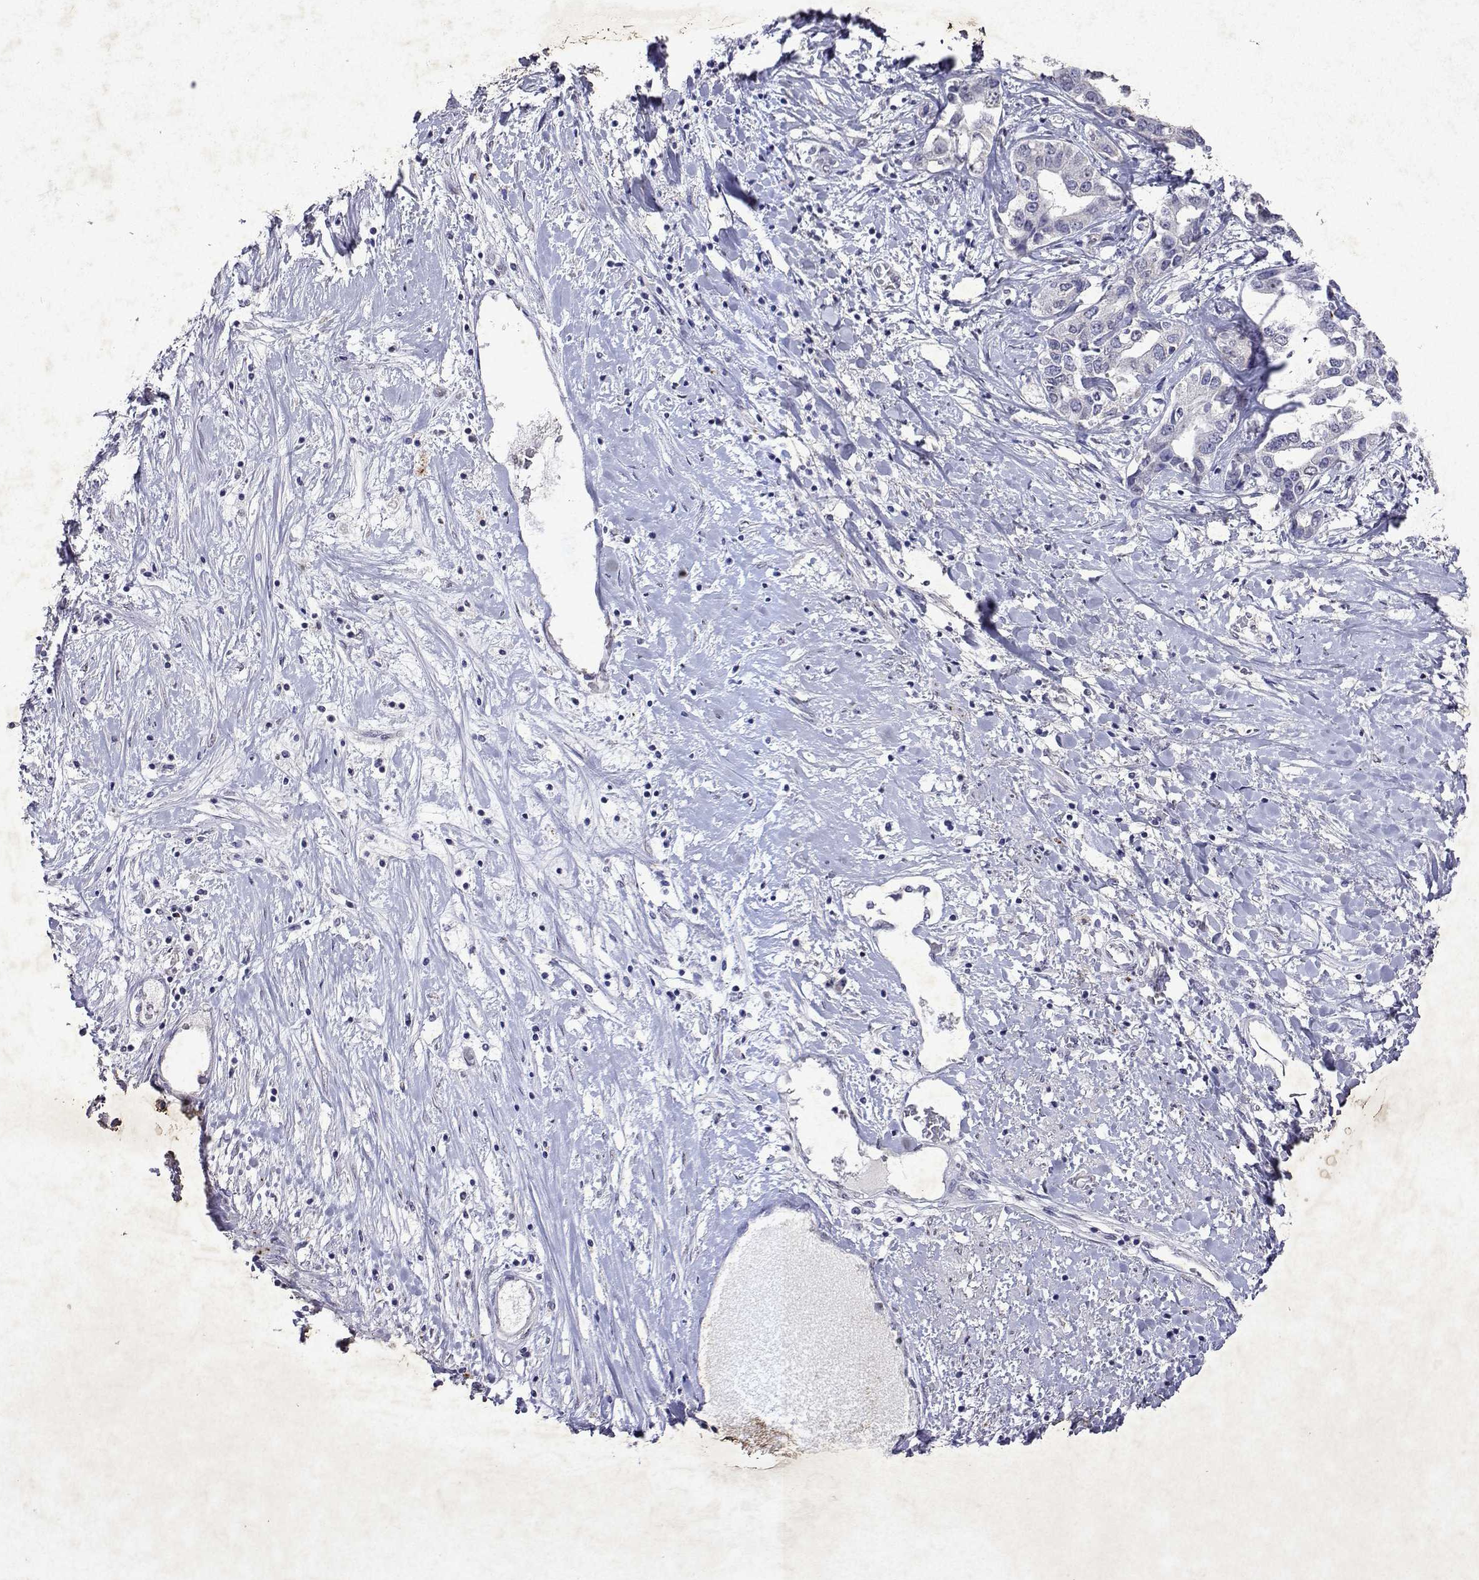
{"staining": {"intensity": "negative", "quantity": "none", "location": "none"}, "tissue": "liver cancer", "cell_type": "Tumor cells", "image_type": "cancer", "snomed": [{"axis": "morphology", "description": "Cholangiocarcinoma"}, {"axis": "topography", "description": "Liver"}], "caption": "DAB immunohistochemical staining of liver cancer (cholangiocarcinoma) exhibits no significant positivity in tumor cells.", "gene": "DUSP28", "patient": {"sex": "male", "age": 59}}